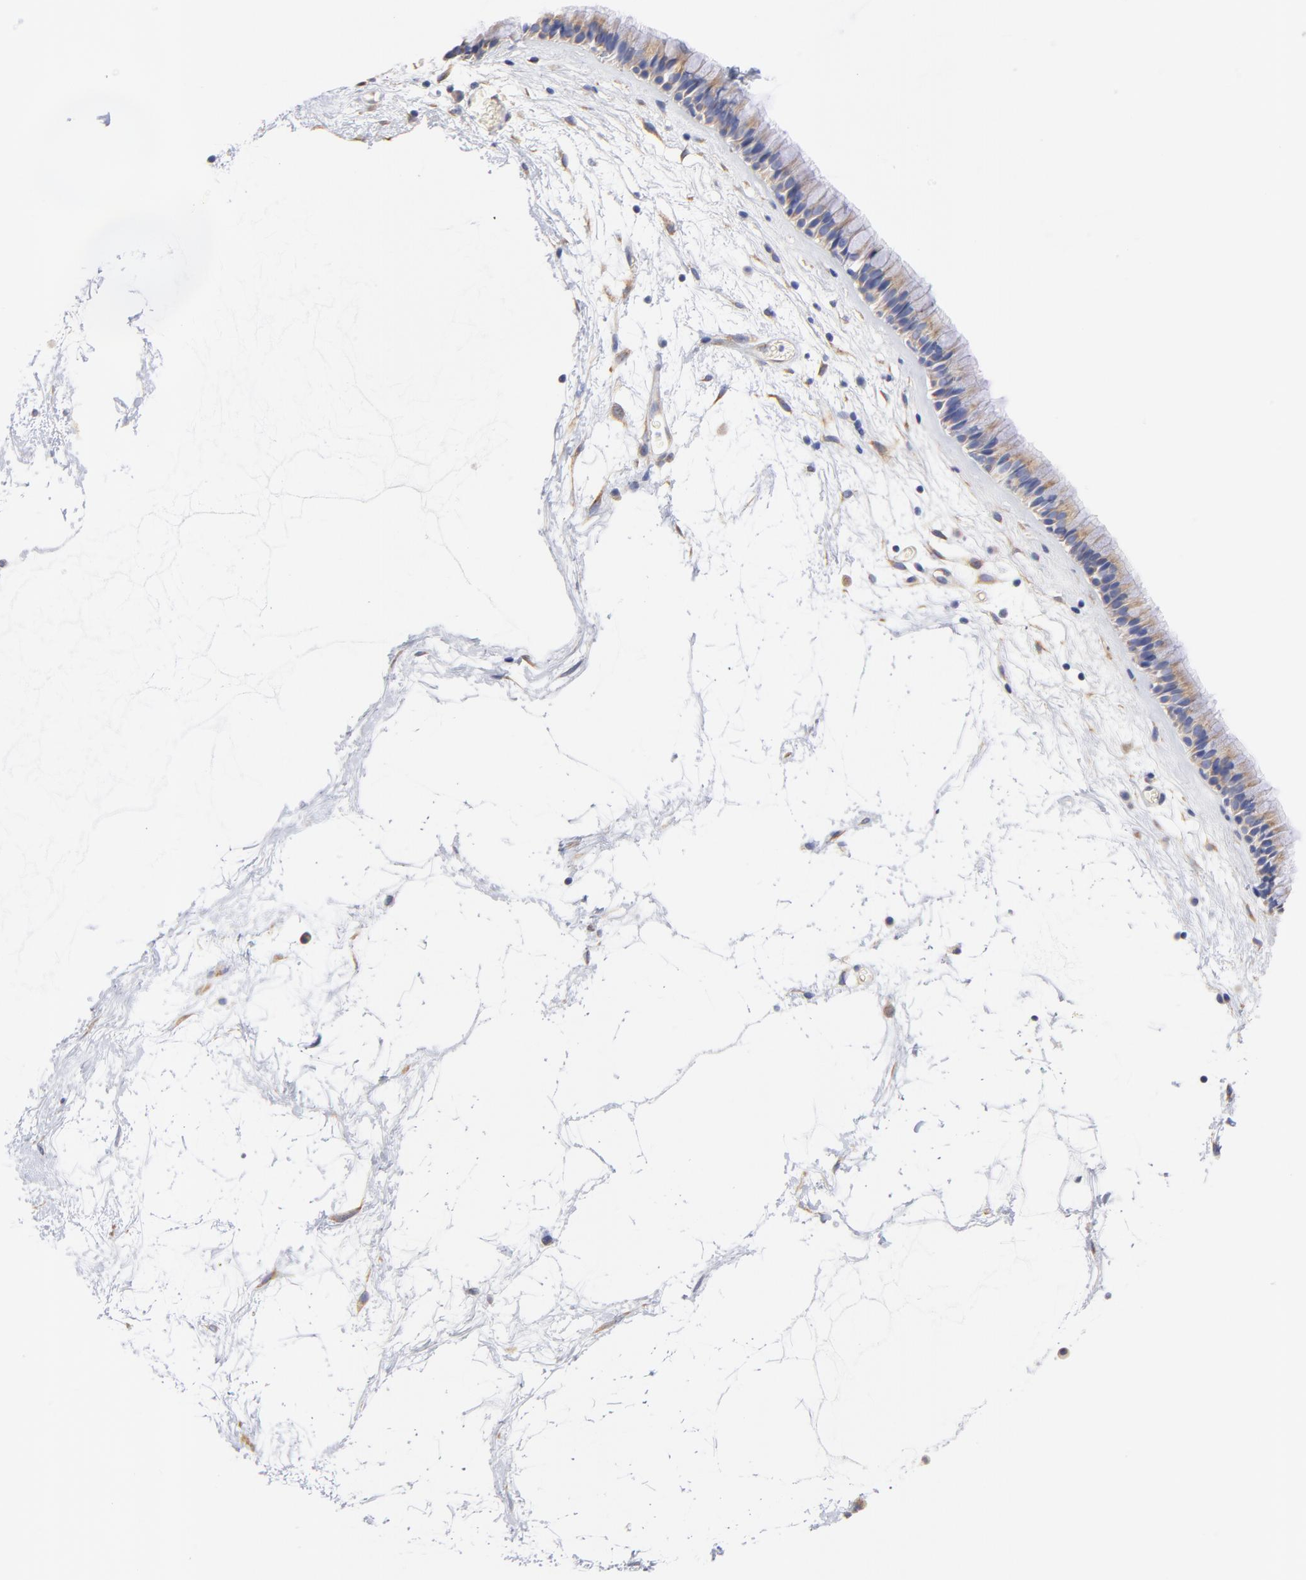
{"staining": {"intensity": "weak", "quantity": "25%-75%", "location": "cytoplasmic/membranous"}, "tissue": "nasopharynx", "cell_type": "Respiratory epithelial cells", "image_type": "normal", "snomed": [{"axis": "morphology", "description": "Normal tissue, NOS"}, {"axis": "morphology", "description": "Inflammation, NOS"}, {"axis": "topography", "description": "Nasopharynx"}], "caption": "This is a micrograph of IHC staining of unremarkable nasopharynx, which shows weak expression in the cytoplasmic/membranous of respiratory epithelial cells.", "gene": "HS3ST1", "patient": {"sex": "male", "age": 48}}